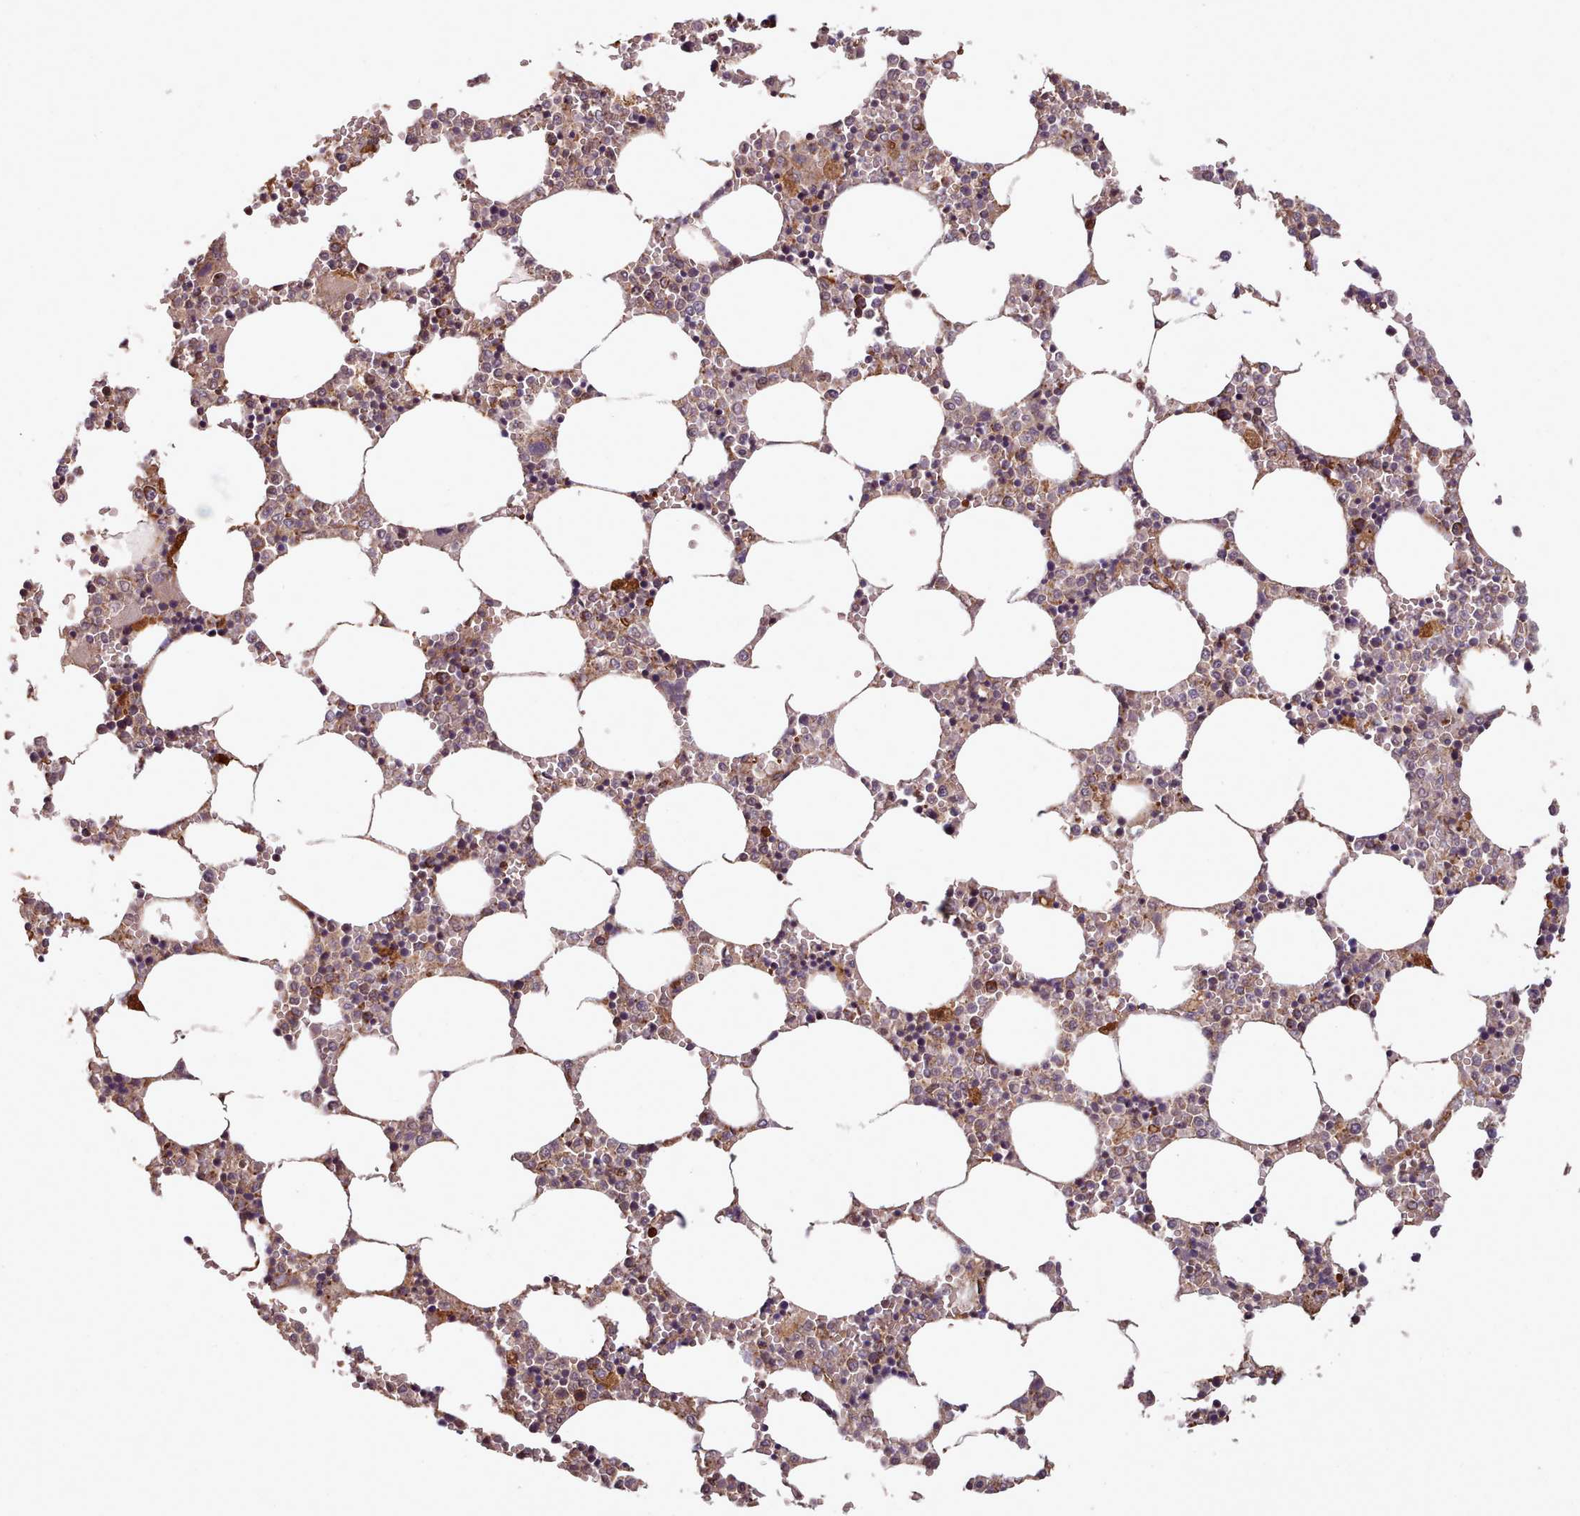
{"staining": {"intensity": "moderate", "quantity": "<25%", "location": "cytoplasmic/membranous"}, "tissue": "bone marrow", "cell_type": "Hematopoietic cells", "image_type": "normal", "snomed": [{"axis": "morphology", "description": "Normal tissue, NOS"}, {"axis": "topography", "description": "Bone marrow"}], "caption": "Immunohistochemistry histopathology image of unremarkable bone marrow stained for a protein (brown), which demonstrates low levels of moderate cytoplasmic/membranous staining in about <25% of hematopoietic cells.", "gene": "MRPL46", "patient": {"sex": "female", "age": 64}}